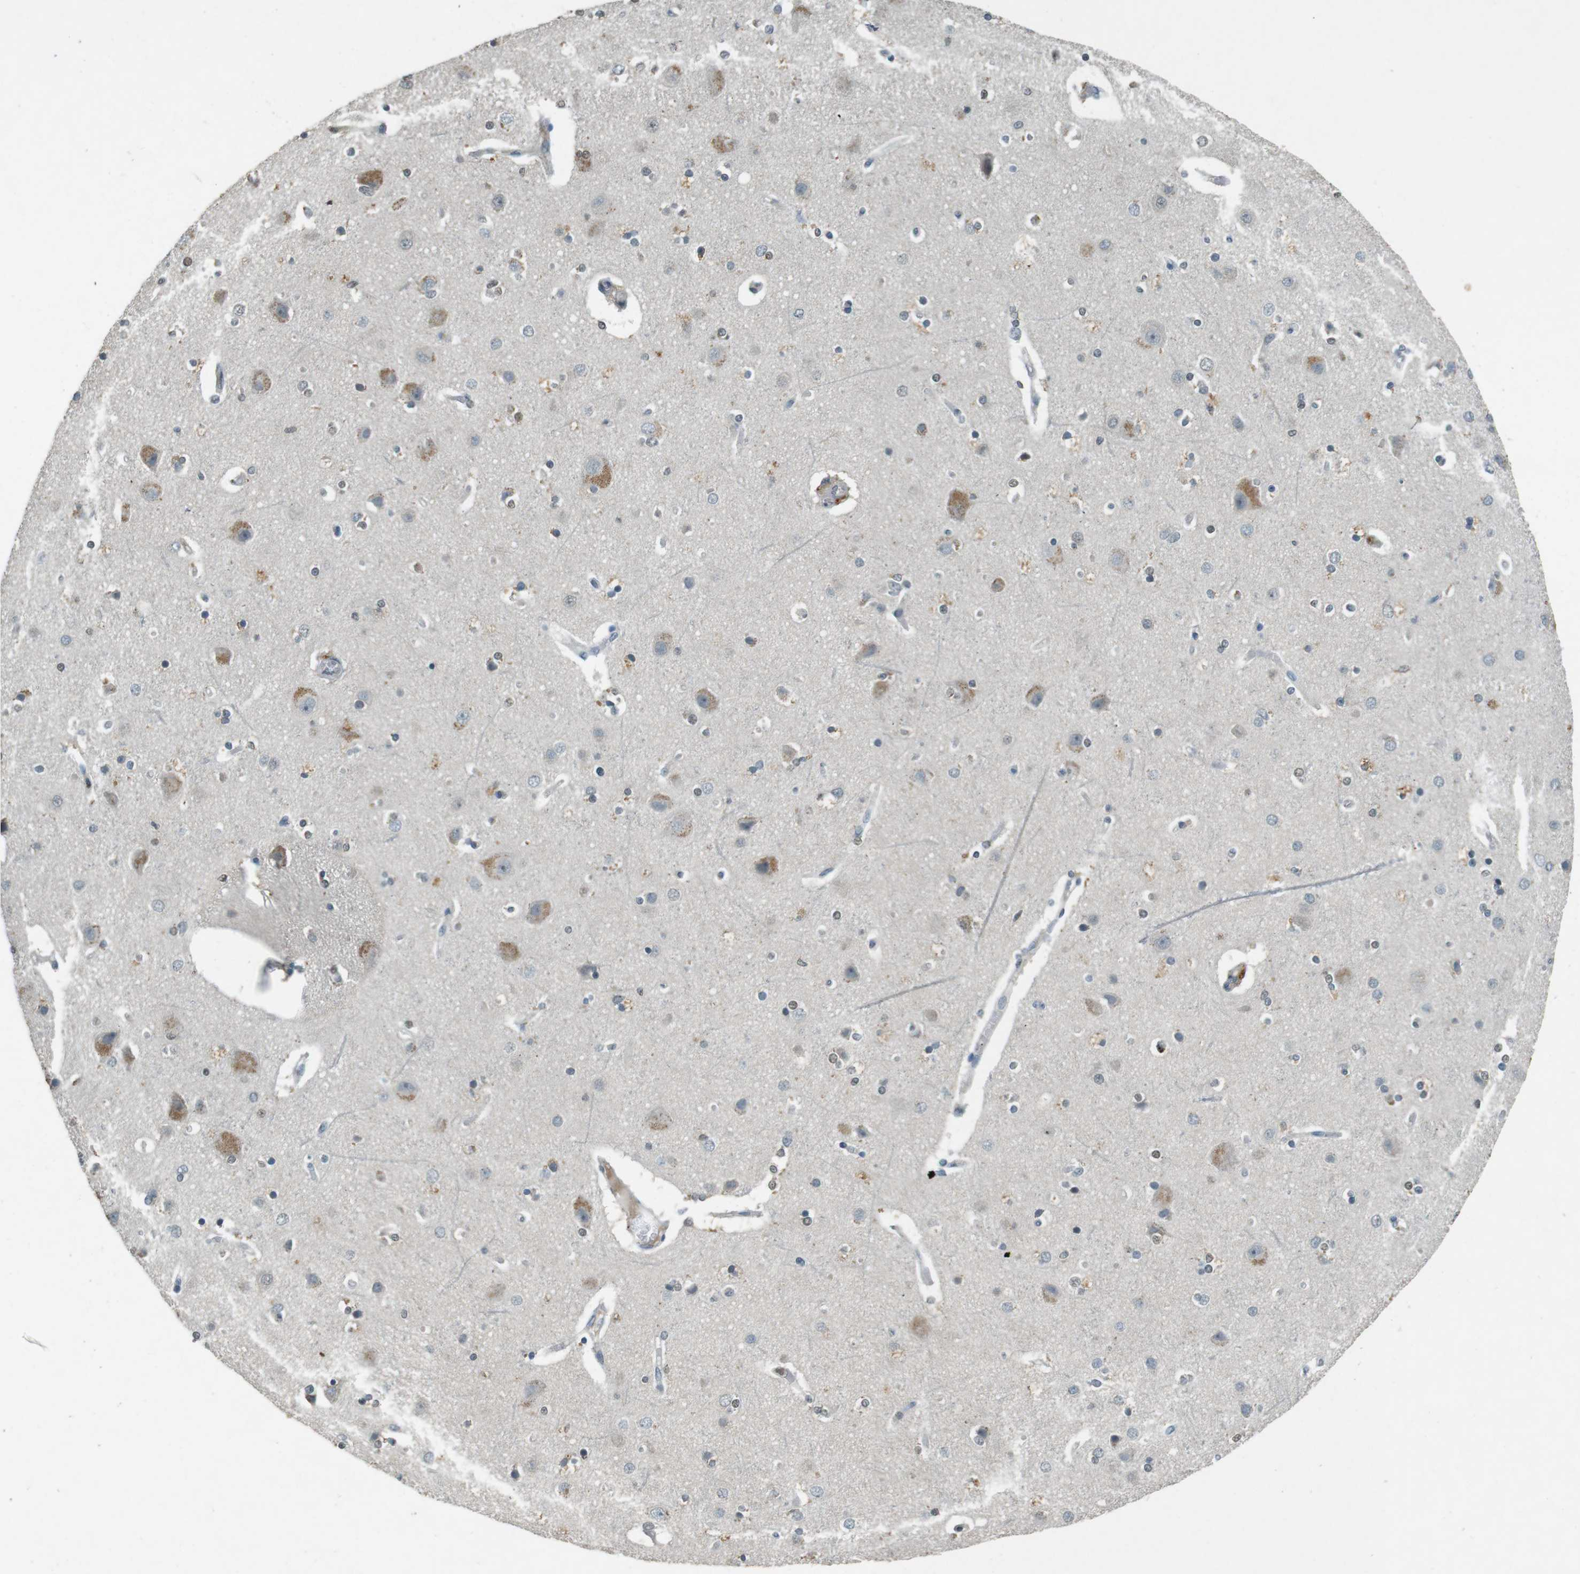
{"staining": {"intensity": "negative", "quantity": "none", "location": "none"}, "tissue": "cerebral cortex", "cell_type": "Endothelial cells", "image_type": "normal", "snomed": [{"axis": "morphology", "description": "Normal tissue, NOS"}, {"axis": "topography", "description": "Cerebral cortex"}], "caption": "Cerebral cortex stained for a protein using IHC displays no expression endothelial cells.", "gene": "CDK14", "patient": {"sex": "female", "age": 54}}